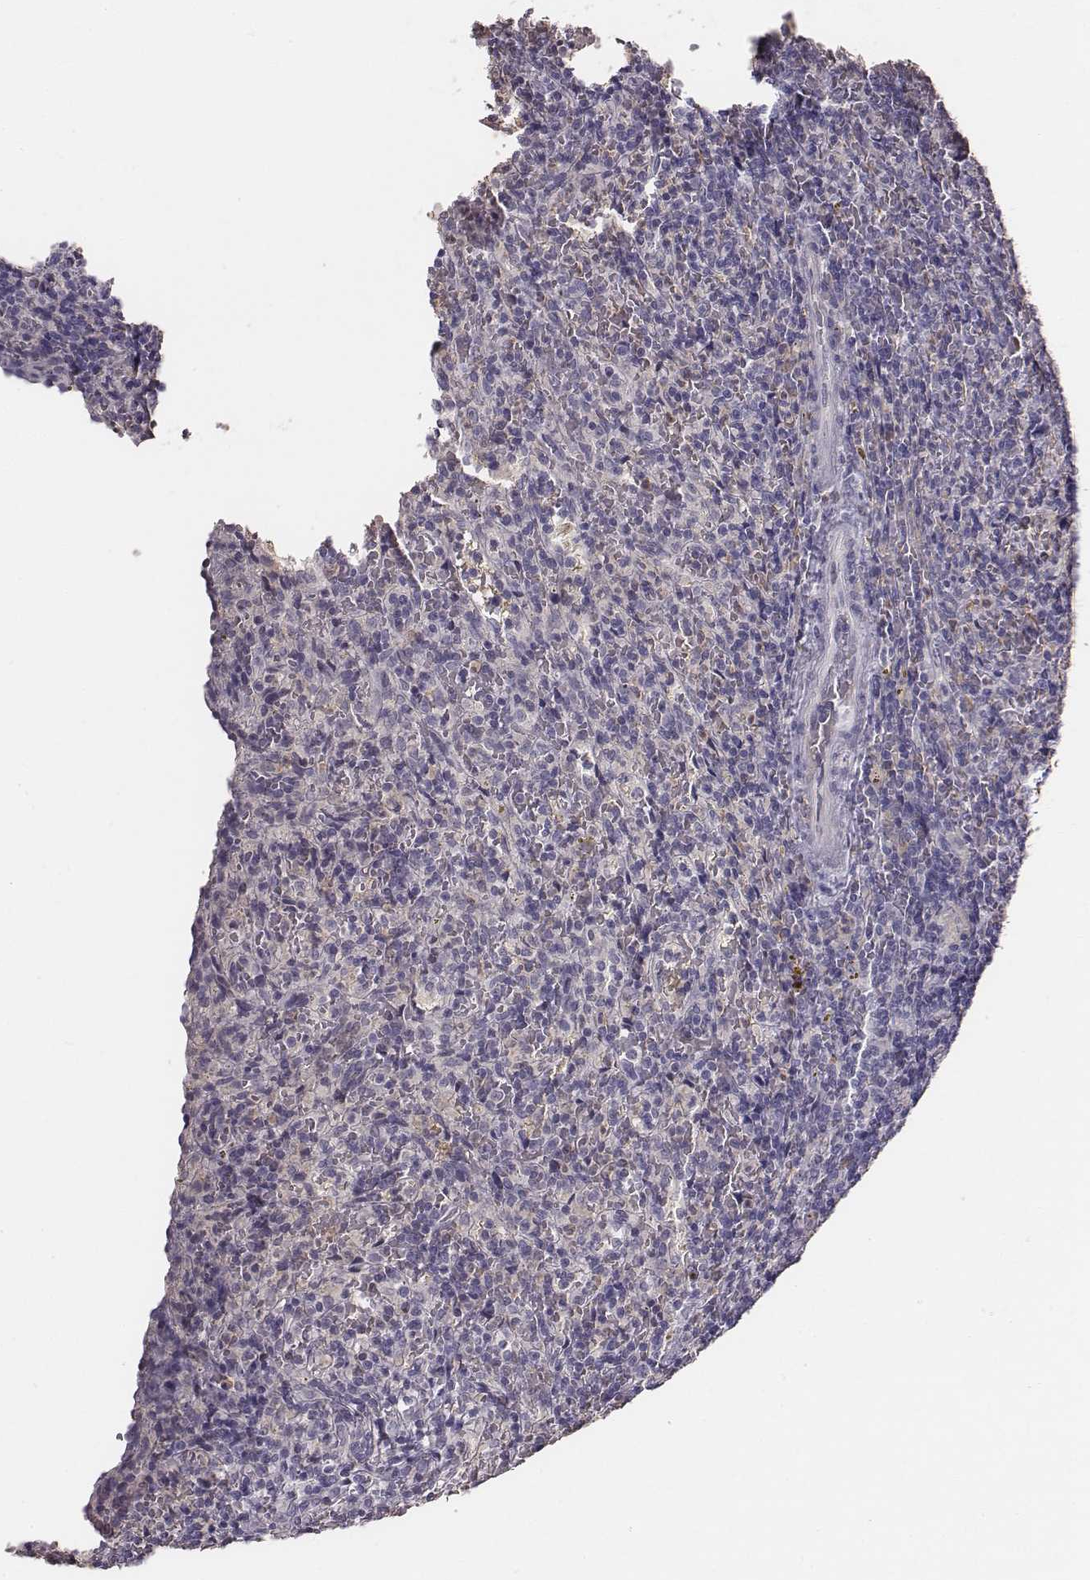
{"staining": {"intensity": "negative", "quantity": "none", "location": "none"}, "tissue": "lymphoma", "cell_type": "Tumor cells", "image_type": "cancer", "snomed": [{"axis": "morphology", "description": "Malignant lymphoma, non-Hodgkin's type, Low grade"}, {"axis": "topography", "description": "Spleen"}], "caption": "This is an immunohistochemistry (IHC) micrograph of lymphoma. There is no staining in tumor cells.", "gene": "SLC22A6", "patient": {"sex": "female", "age": 70}}